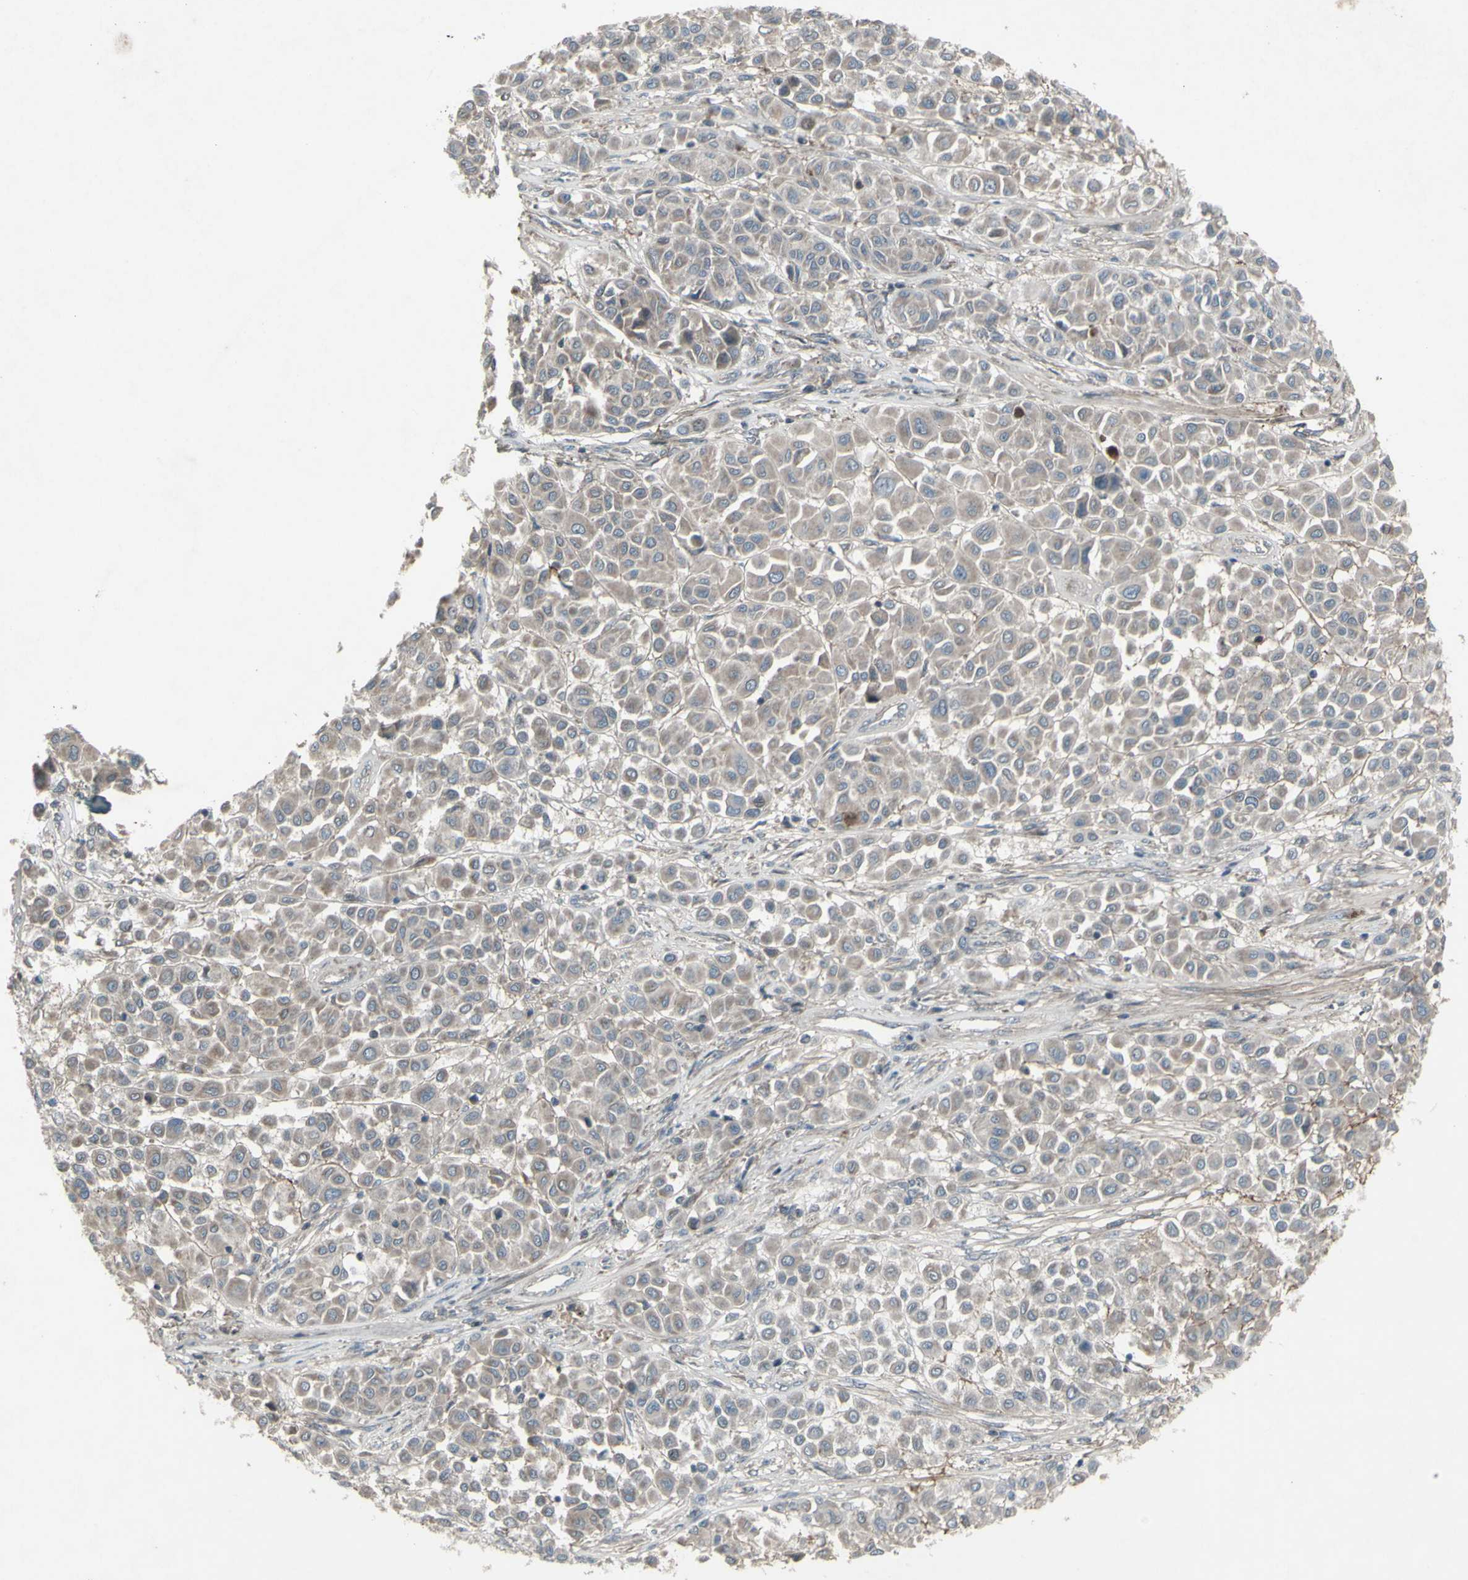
{"staining": {"intensity": "weak", "quantity": ">75%", "location": "cytoplasmic/membranous"}, "tissue": "melanoma", "cell_type": "Tumor cells", "image_type": "cancer", "snomed": [{"axis": "morphology", "description": "Malignant melanoma, Metastatic site"}, {"axis": "topography", "description": "Soft tissue"}], "caption": "Weak cytoplasmic/membranous expression is seen in about >75% of tumor cells in malignant melanoma (metastatic site). (DAB = brown stain, brightfield microscopy at high magnification).", "gene": "SHC1", "patient": {"sex": "male", "age": 41}}